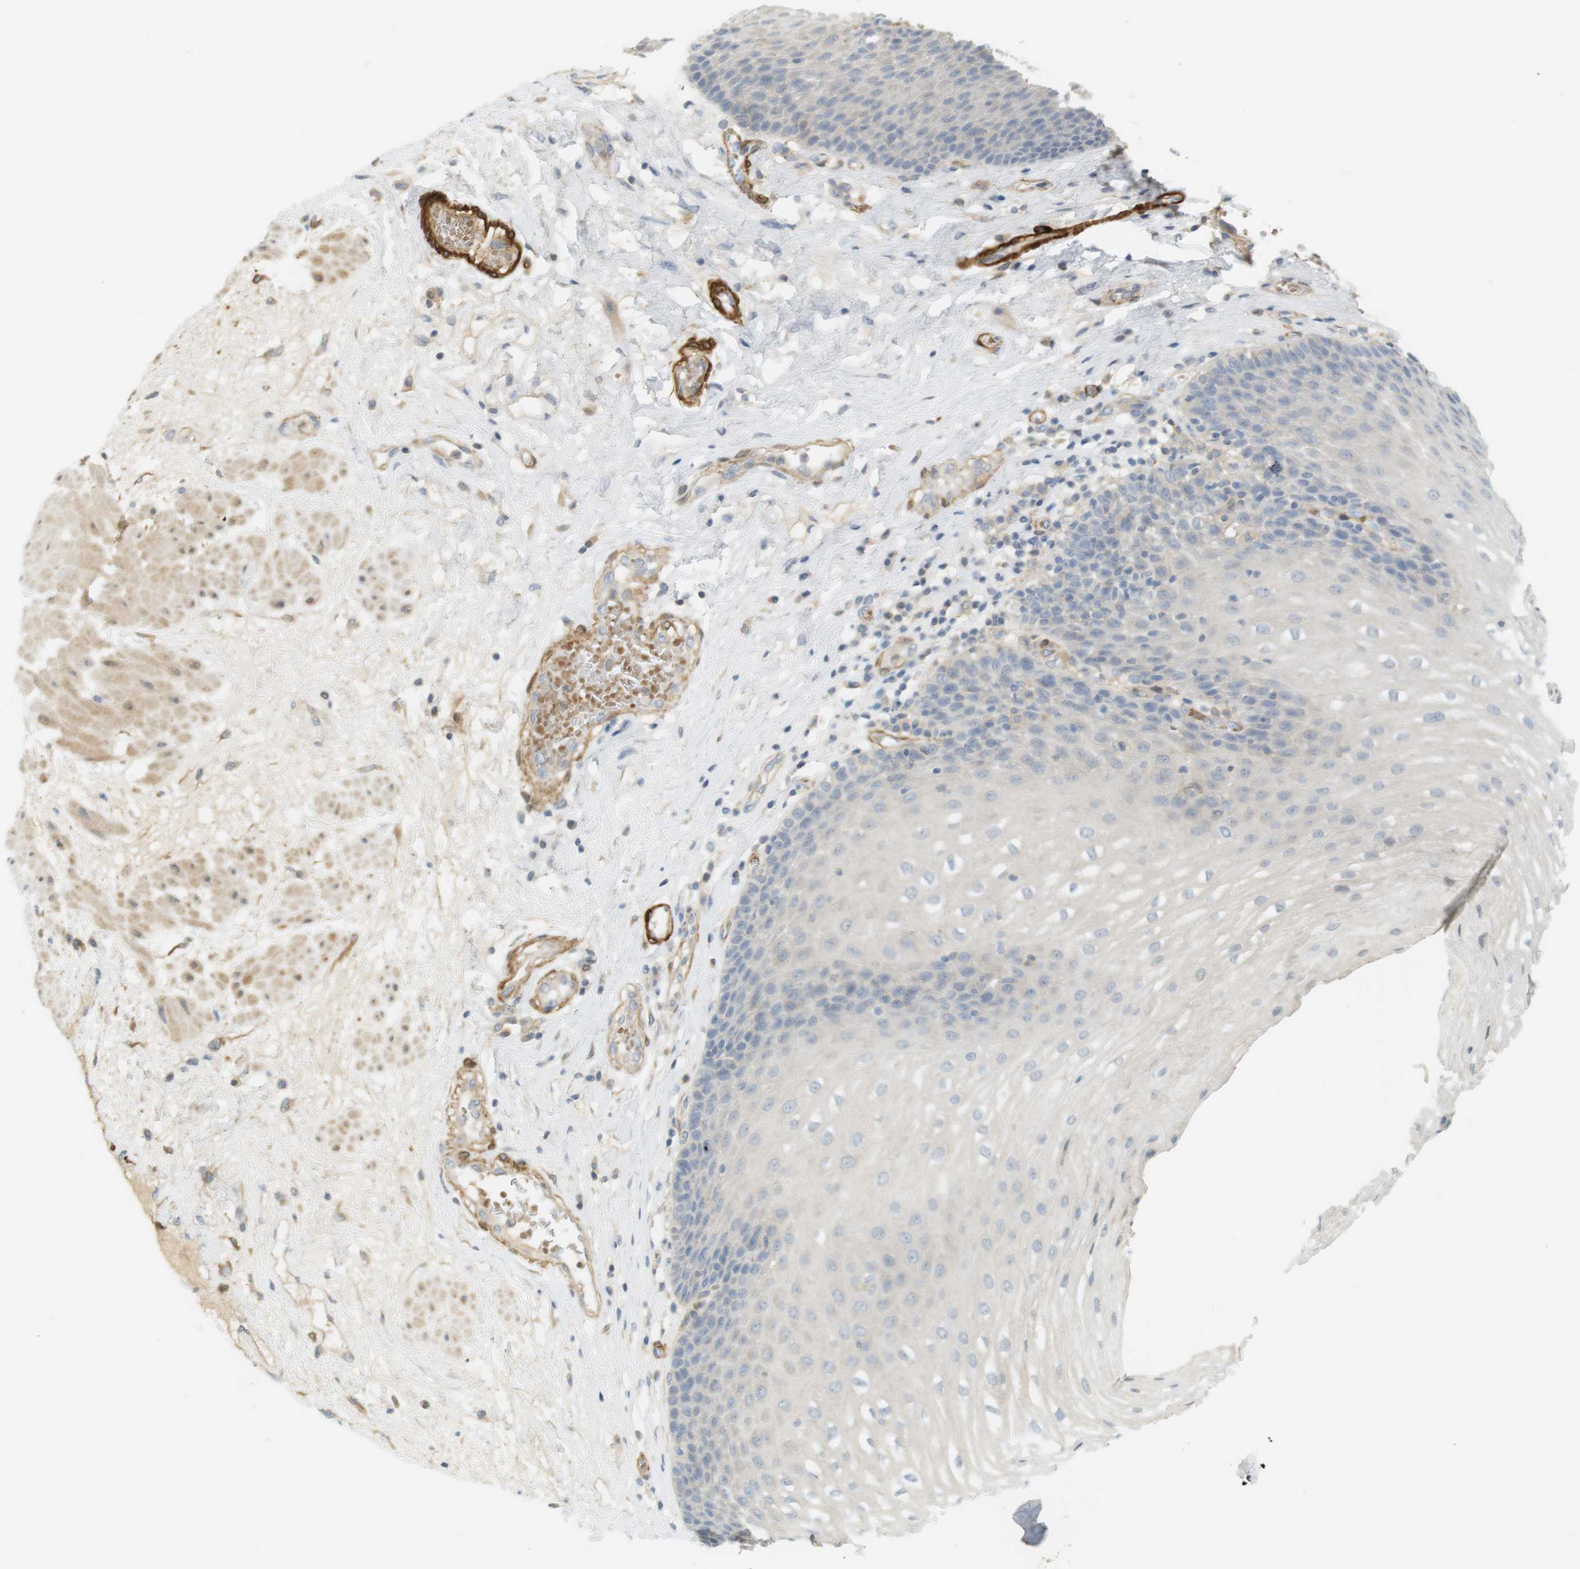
{"staining": {"intensity": "negative", "quantity": "none", "location": "none"}, "tissue": "esophagus", "cell_type": "Squamous epithelial cells", "image_type": "normal", "snomed": [{"axis": "morphology", "description": "Normal tissue, NOS"}, {"axis": "topography", "description": "Esophagus"}], "caption": "Immunohistochemistry (IHC) of normal esophagus displays no expression in squamous epithelial cells. The staining was performed using DAB (3,3'-diaminobenzidine) to visualize the protein expression in brown, while the nuclei were stained in blue with hematoxylin (Magnification: 20x).", "gene": "PDE3A", "patient": {"sex": "male", "age": 48}}